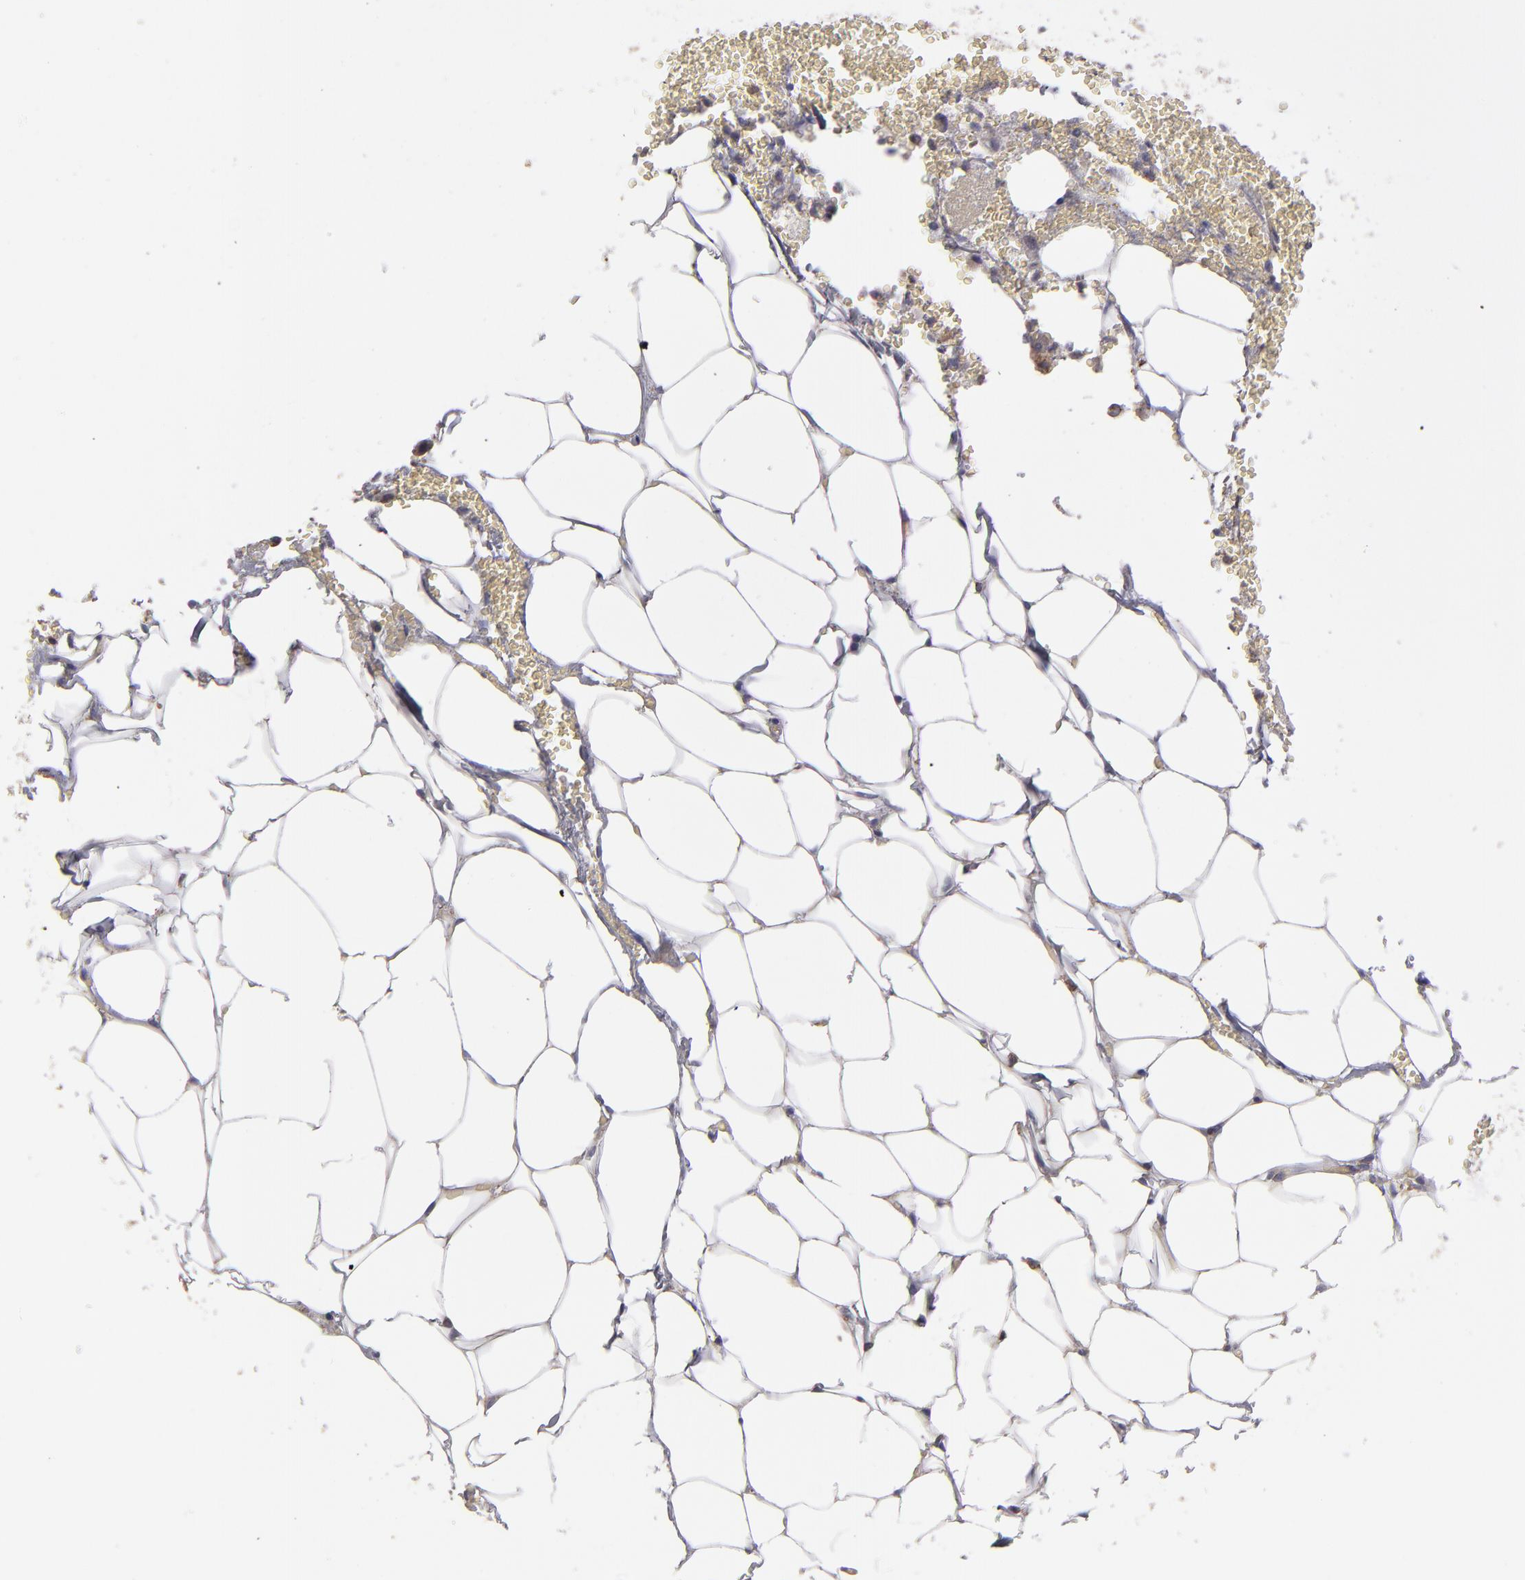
{"staining": {"intensity": "weak", "quantity": "<25%", "location": "cytoplasmic/membranous"}, "tissue": "adrenal gland", "cell_type": "Glandular cells", "image_type": "normal", "snomed": [{"axis": "morphology", "description": "Normal tissue, NOS"}, {"axis": "topography", "description": "Adrenal gland"}], "caption": "DAB (3,3'-diaminobenzidine) immunohistochemical staining of benign adrenal gland exhibits no significant expression in glandular cells.", "gene": "CALR", "patient": {"sex": "female", "age": 71}}